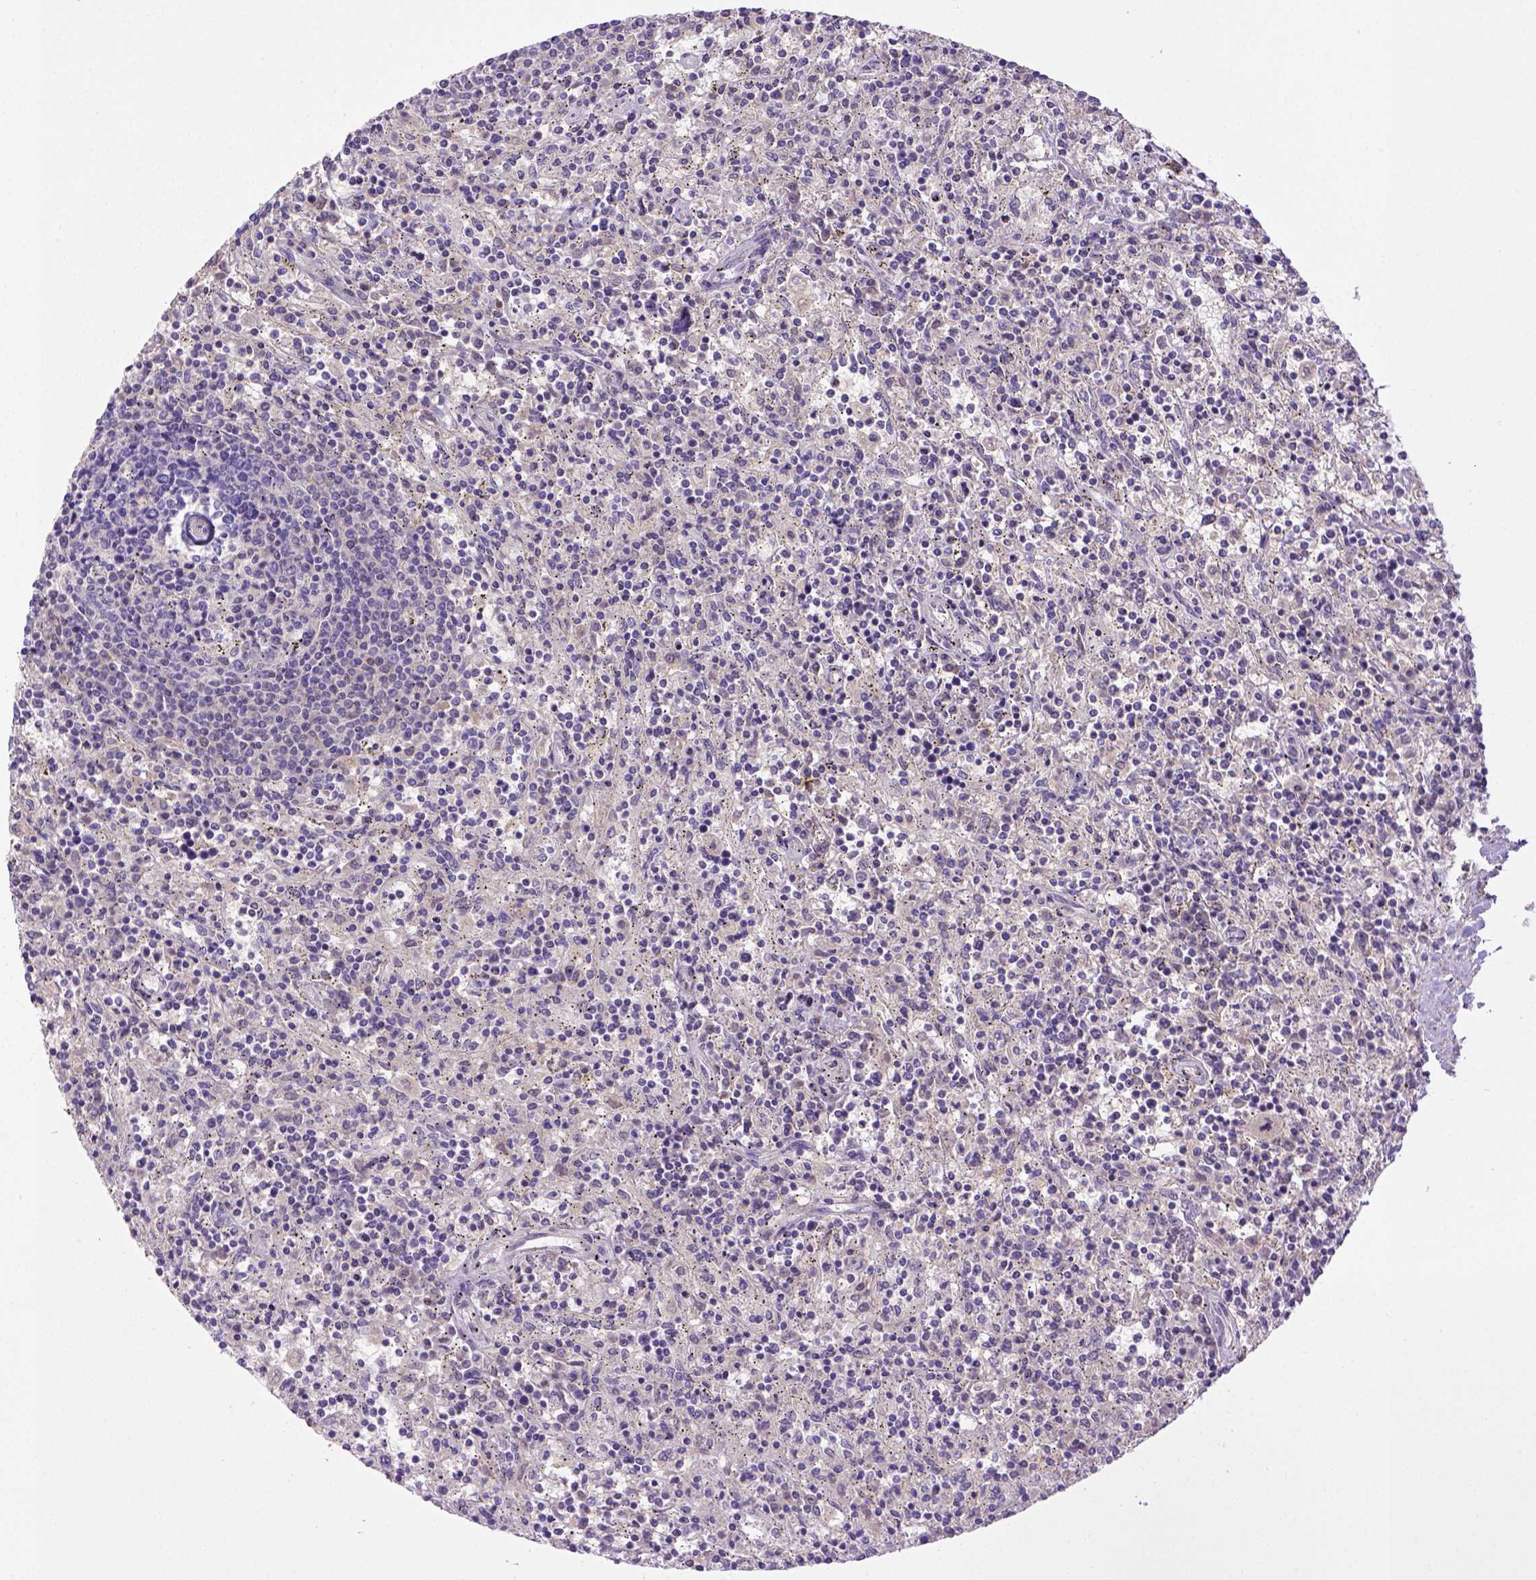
{"staining": {"intensity": "negative", "quantity": "none", "location": "none"}, "tissue": "lymphoma", "cell_type": "Tumor cells", "image_type": "cancer", "snomed": [{"axis": "morphology", "description": "Malignant lymphoma, non-Hodgkin's type, Low grade"}, {"axis": "topography", "description": "Spleen"}], "caption": "Tumor cells show no significant positivity in lymphoma.", "gene": "BAAT", "patient": {"sex": "male", "age": 62}}